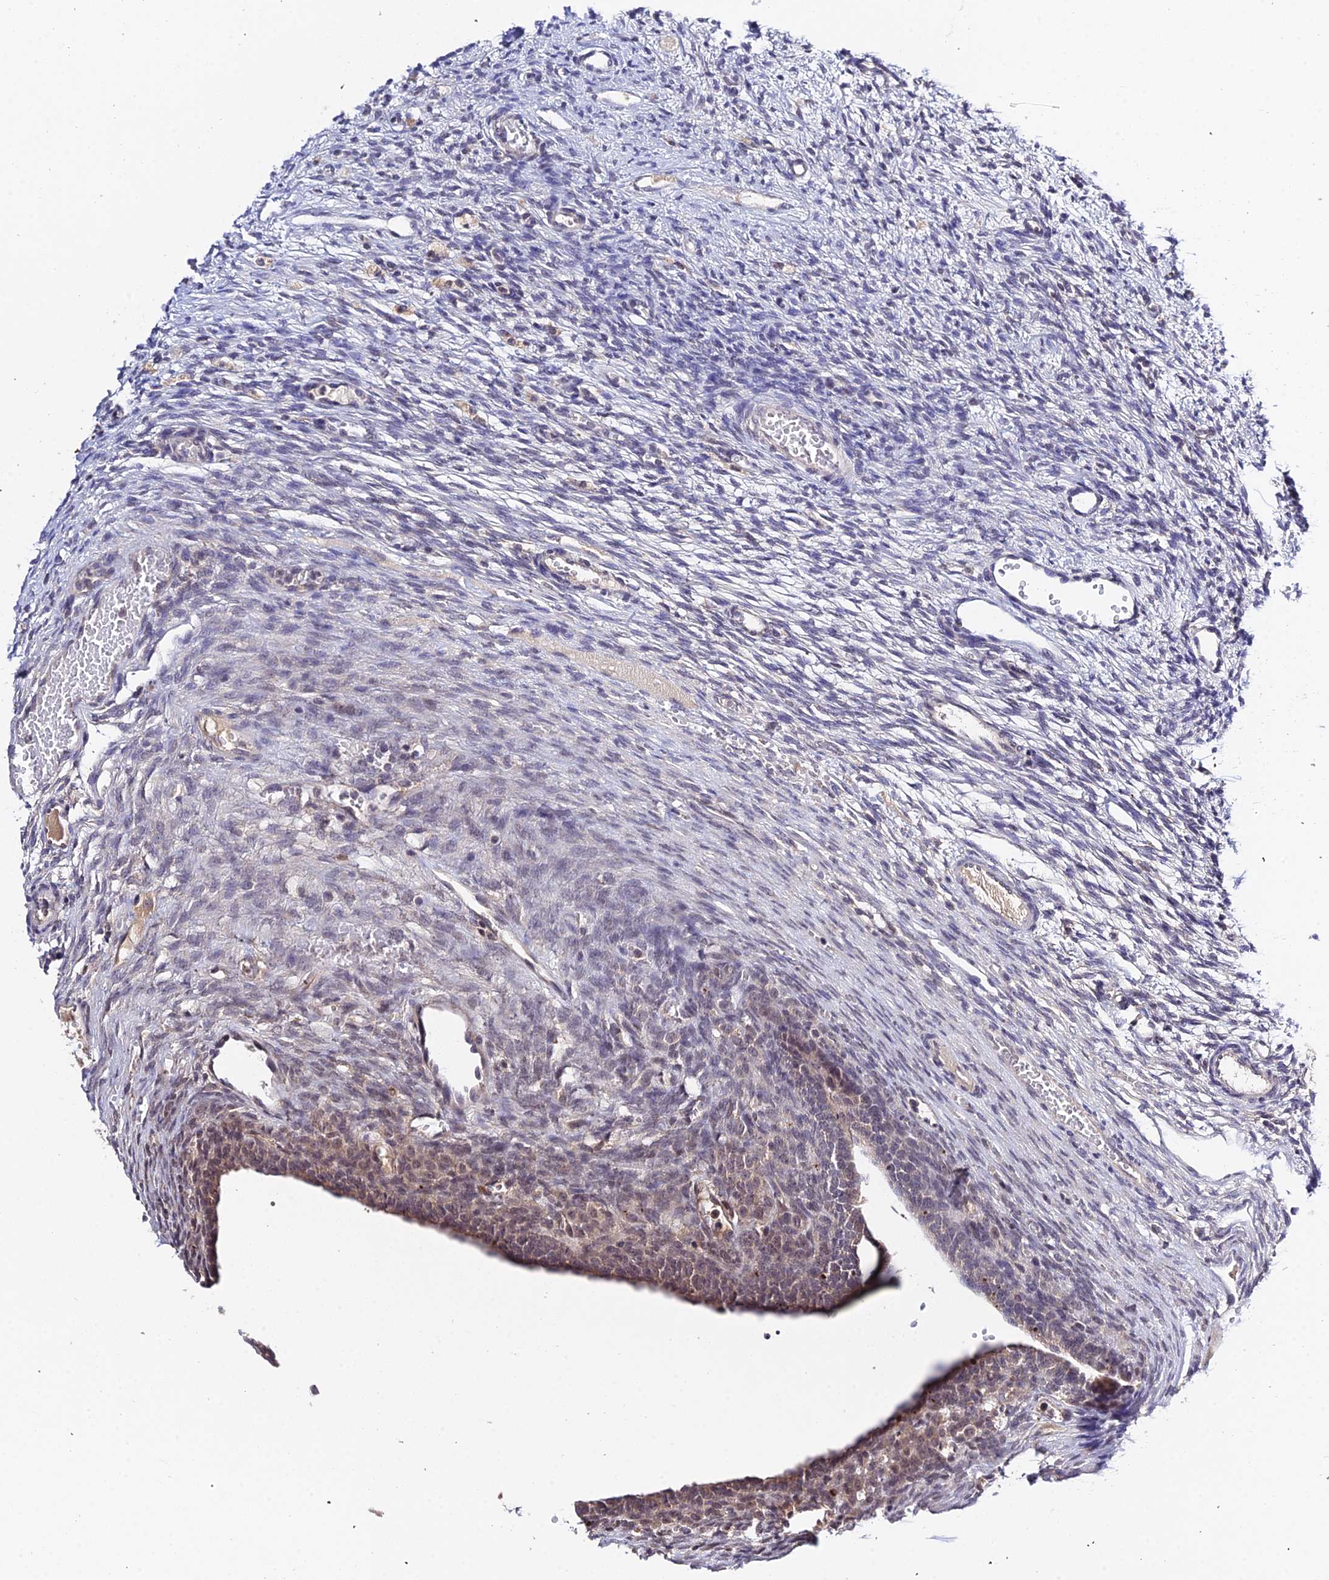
{"staining": {"intensity": "weak", "quantity": "<25%", "location": "cytoplasmic/membranous,nuclear"}, "tissue": "ovary", "cell_type": "Ovarian stroma cells", "image_type": "normal", "snomed": [{"axis": "morphology", "description": "Normal tissue, NOS"}, {"axis": "topography", "description": "Ovary"}], "caption": "DAB immunohistochemical staining of normal ovary shows no significant expression in ovarian stroma cells. (DAB (3,3'-diaminobenzidine) IHC visualized using brightfield microscopy, high magnification).", "gene": "TEKT1", "patient": {"sex": "female", "age": 33}}